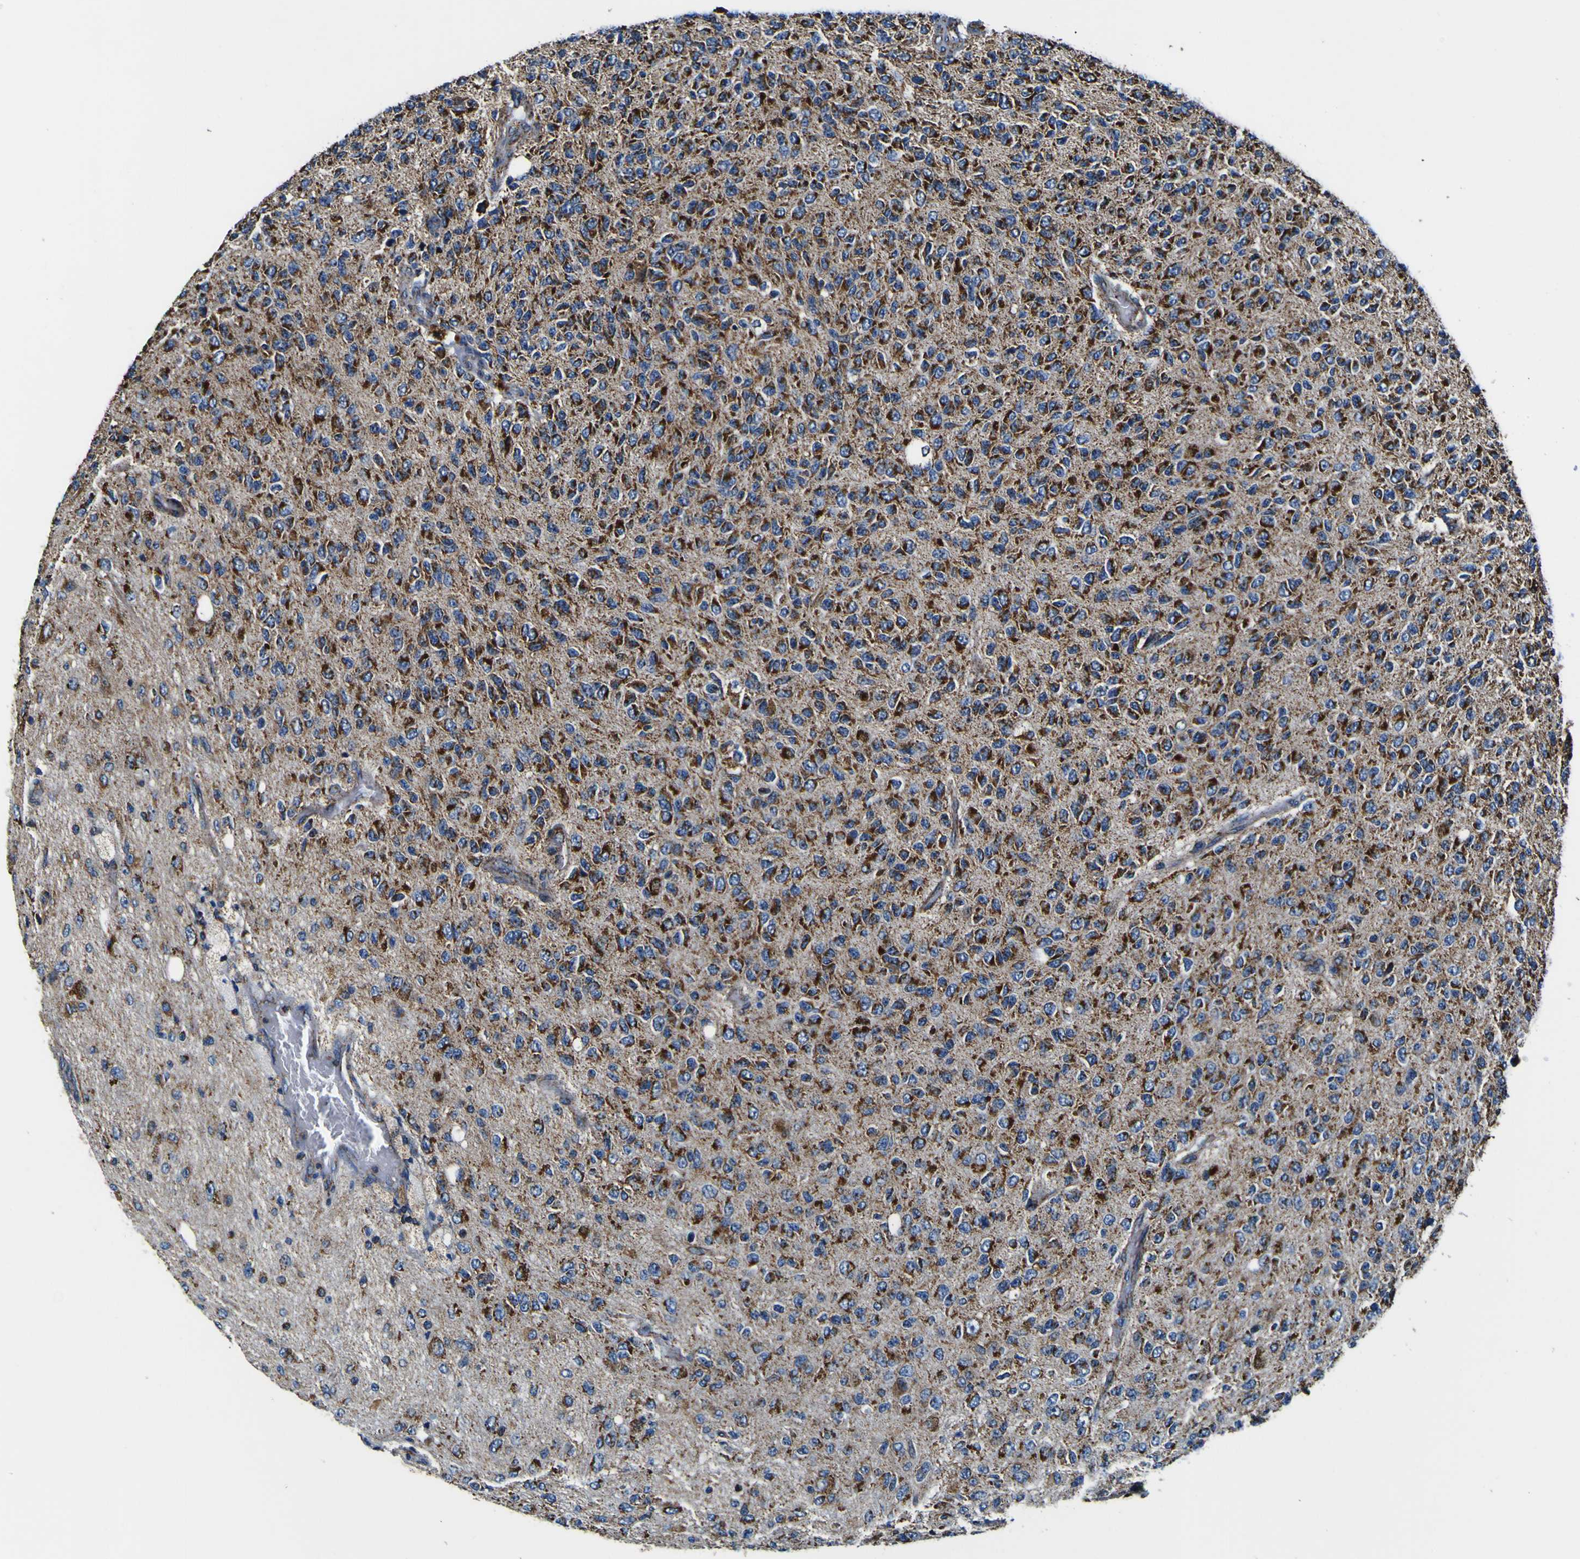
{"staining": {"intensity": "strong", "quantity": ">75%", "location": "cytoplasmic/membranous"}, "tissue": "glioma", "cell_type": "Tumor cells", "image_type": "cancer", "snomed": [{"axis": "morphology", "description": "Glioma, malignant, High grade"}, {"axis": "topography", "description": "pancreas cauda"}], "caption": "This is an image of immunohistochemistry staining of glioma, which shows strong staining in the cytoplasmic/membranous of tumor cells.", "gene": "PTRH2", "patient": {"sex": "male", "age": 60}}